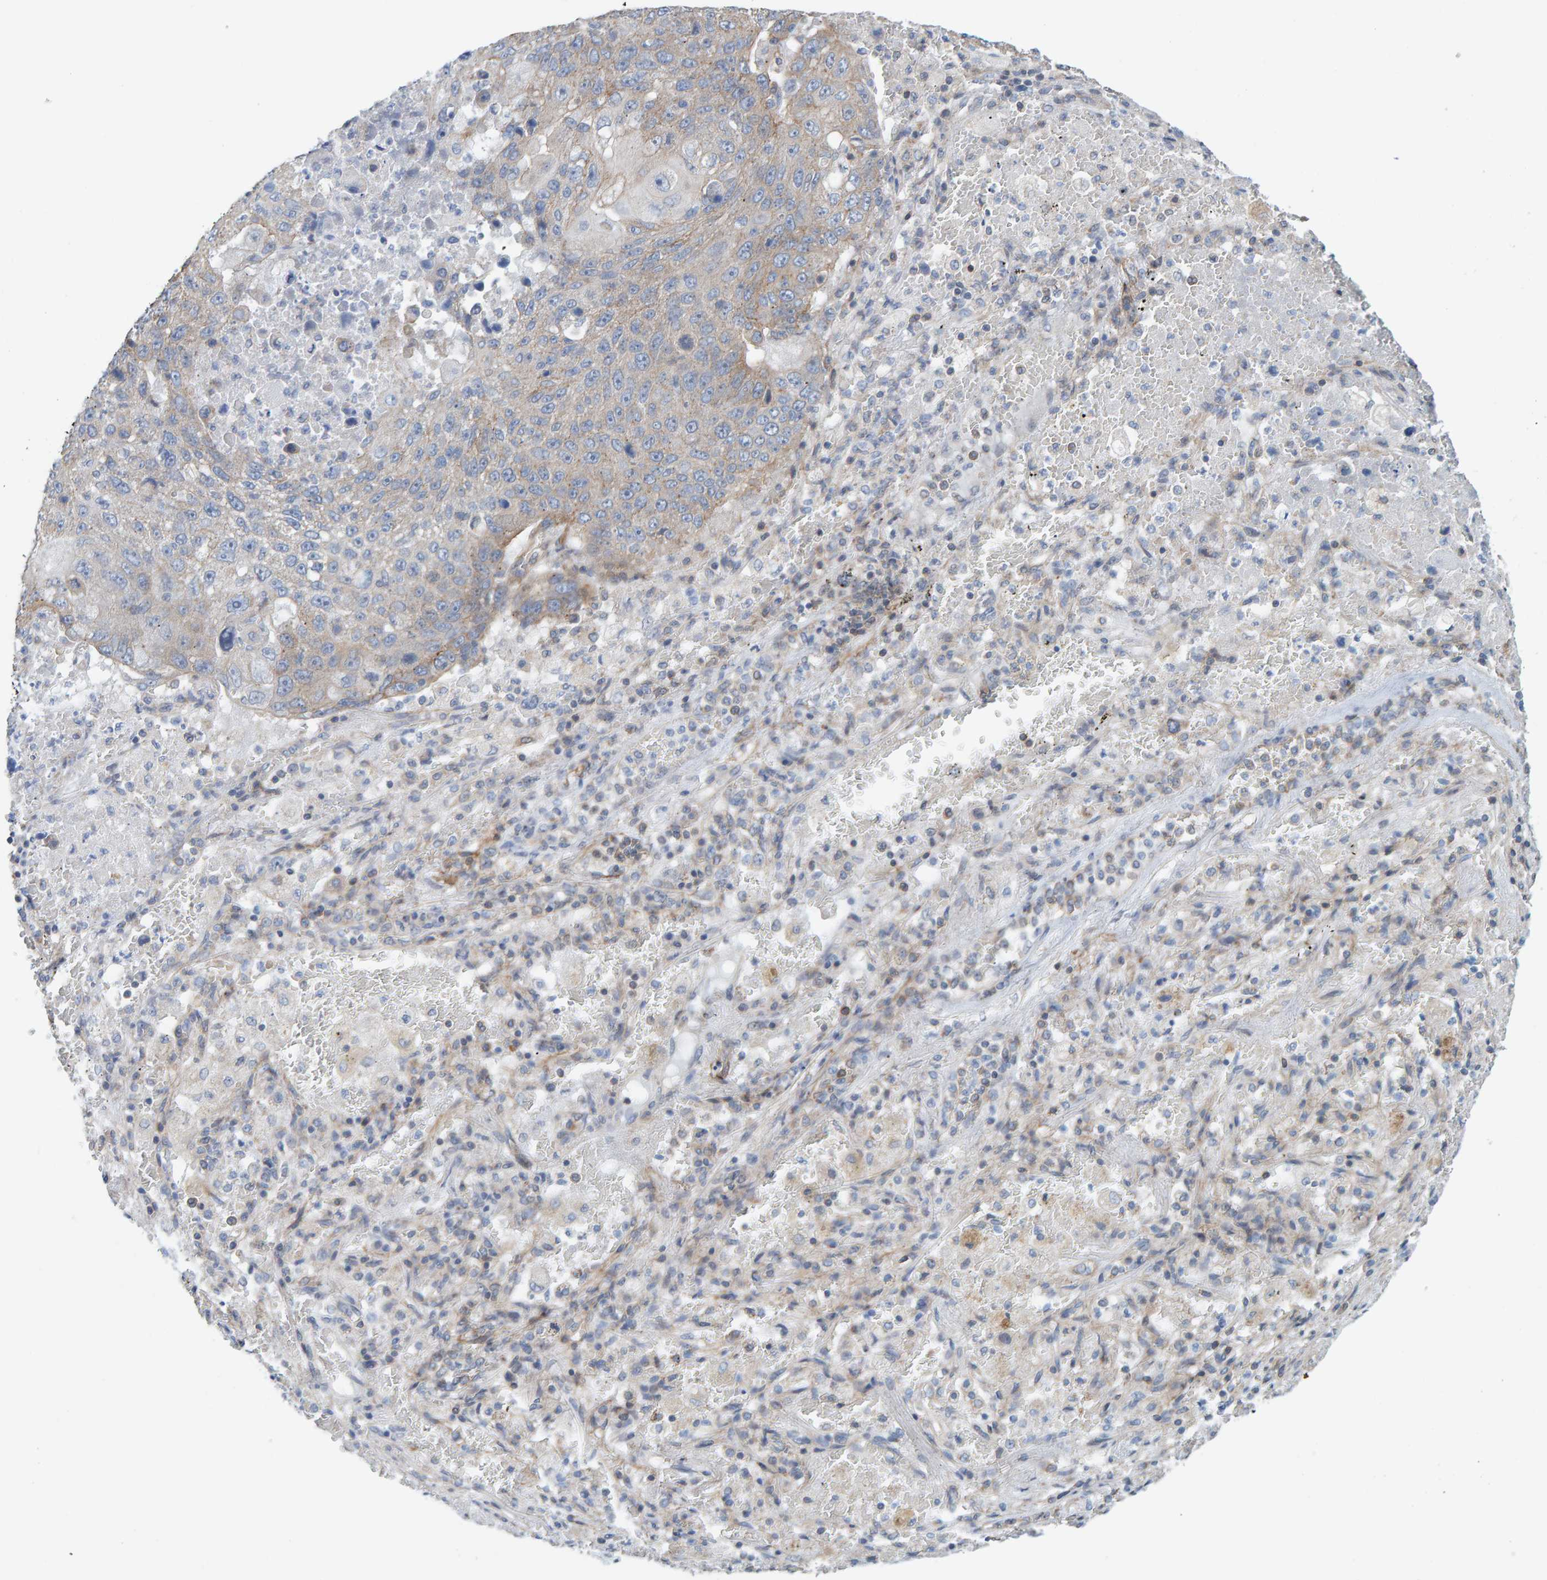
{"staining": {"intensity": "weak", "quantity": "<25%", "location": "cytoplasmic/membranous"}, "tissue": "lung cancer", "cell_type": "Tumor cells", "image_type": "cancer", "snomed": [{"axis": "morphology", "description": "Squamous cell carcinoma, NOS"}, {"axis": "topography", "description": "Lung"}], "caption": "Immunohistochemistry of human lung squamous cell carcinoma shows no positivity in tumor cells. (Brightfield microscopy of DAB (3,3'-diaminobenzidine) immunohistochemistry (IHC) at high magnification).", "gene": "RGP1", "patient": {"sex": "male", "age": 61}}